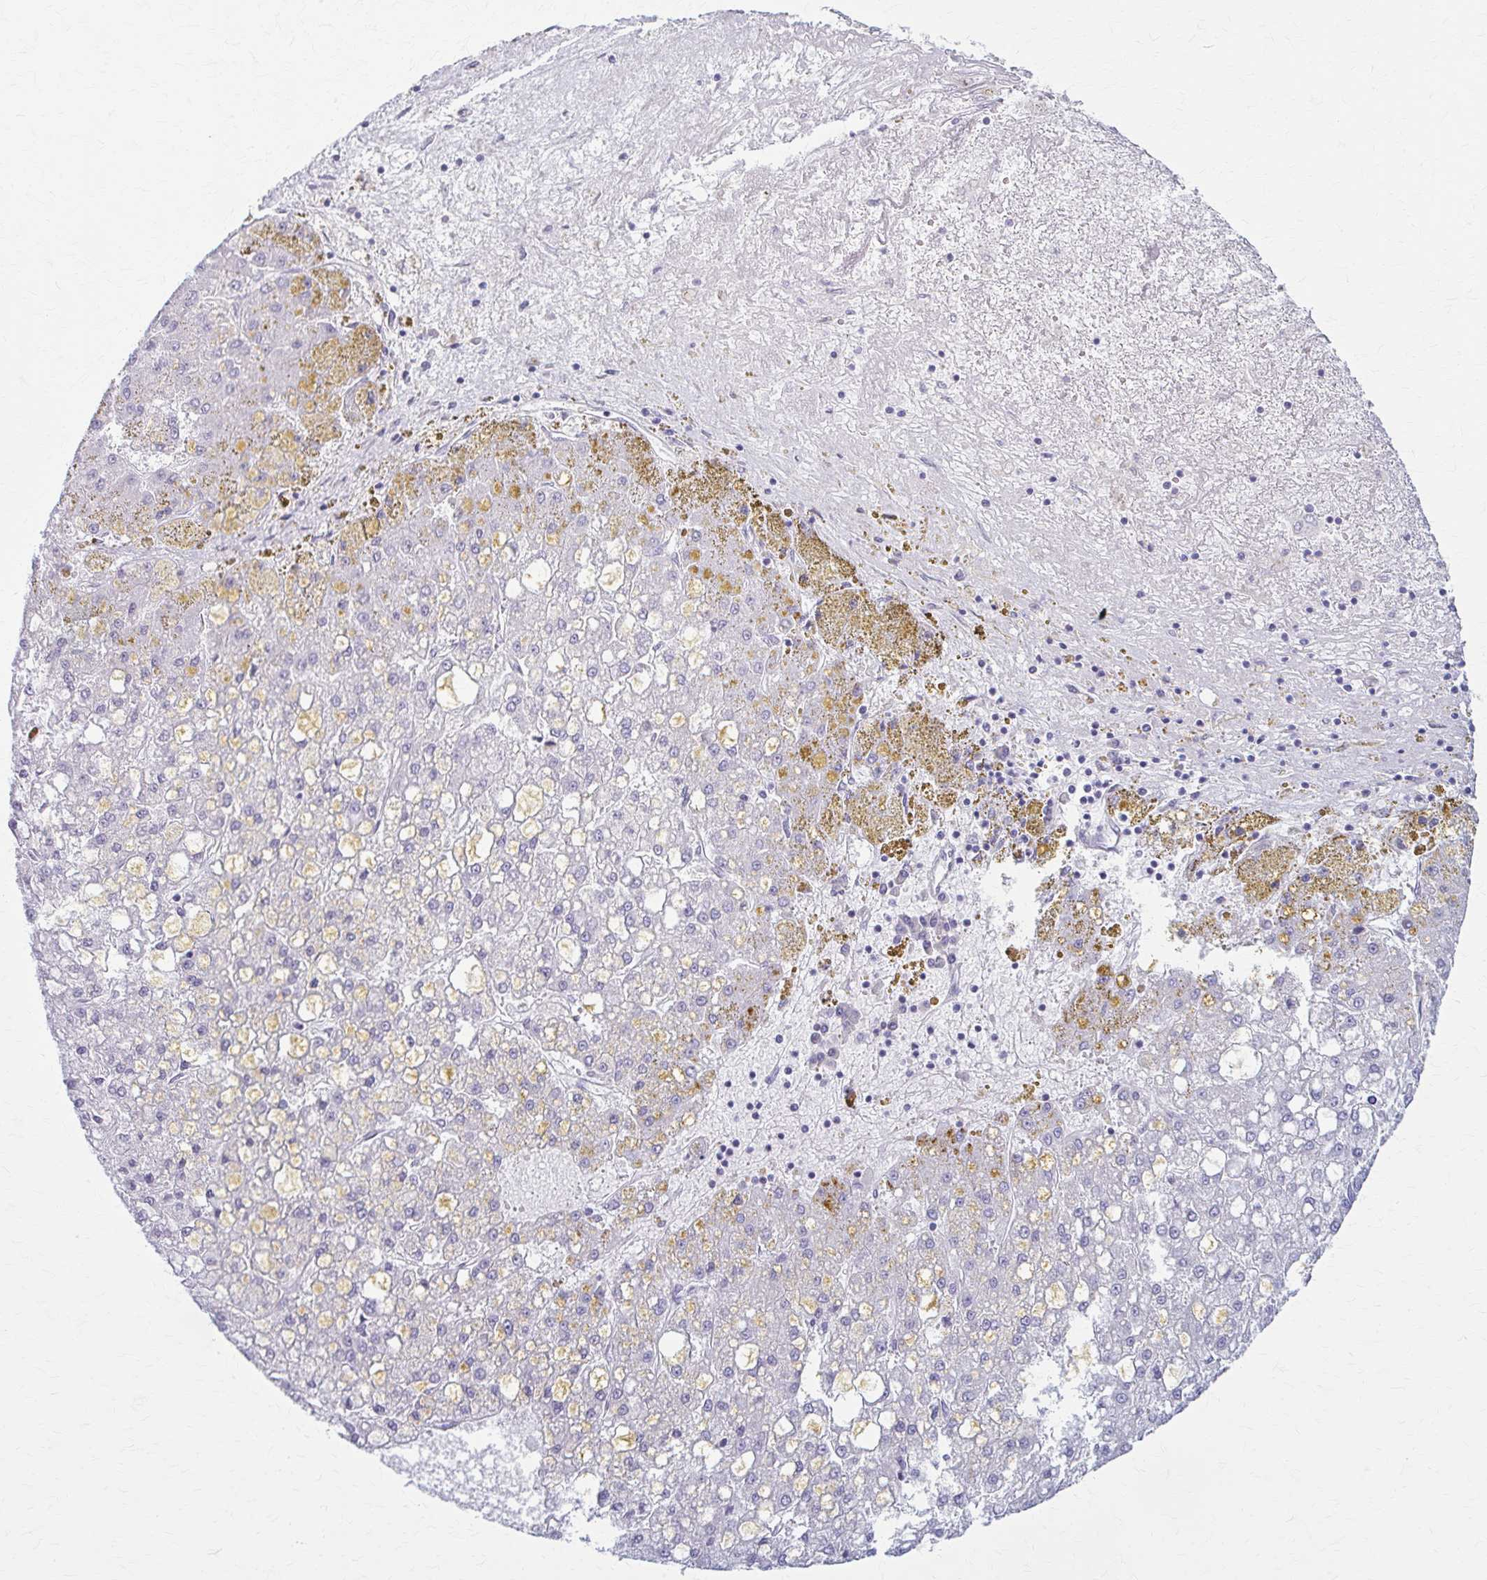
{"staining": {"intensity": "negative", "quantity": "none", "location": "none"}, "tissue": "liver cancer", "cell_type": "Tumor cells", "image_type": "cancer", "snomed": [{"axis": "morphology", "description": "Carcinoma, Hepatocellular, NOS"}, {"axis": "topography", "description": "Liver"}], "caption": "Histopathology image shows no significant protein staining in tumor cells of liver cancer (hepatocellular carcinoma).", "gene": "PRKRA", "patient": {"sex": "male", "age": 67}}